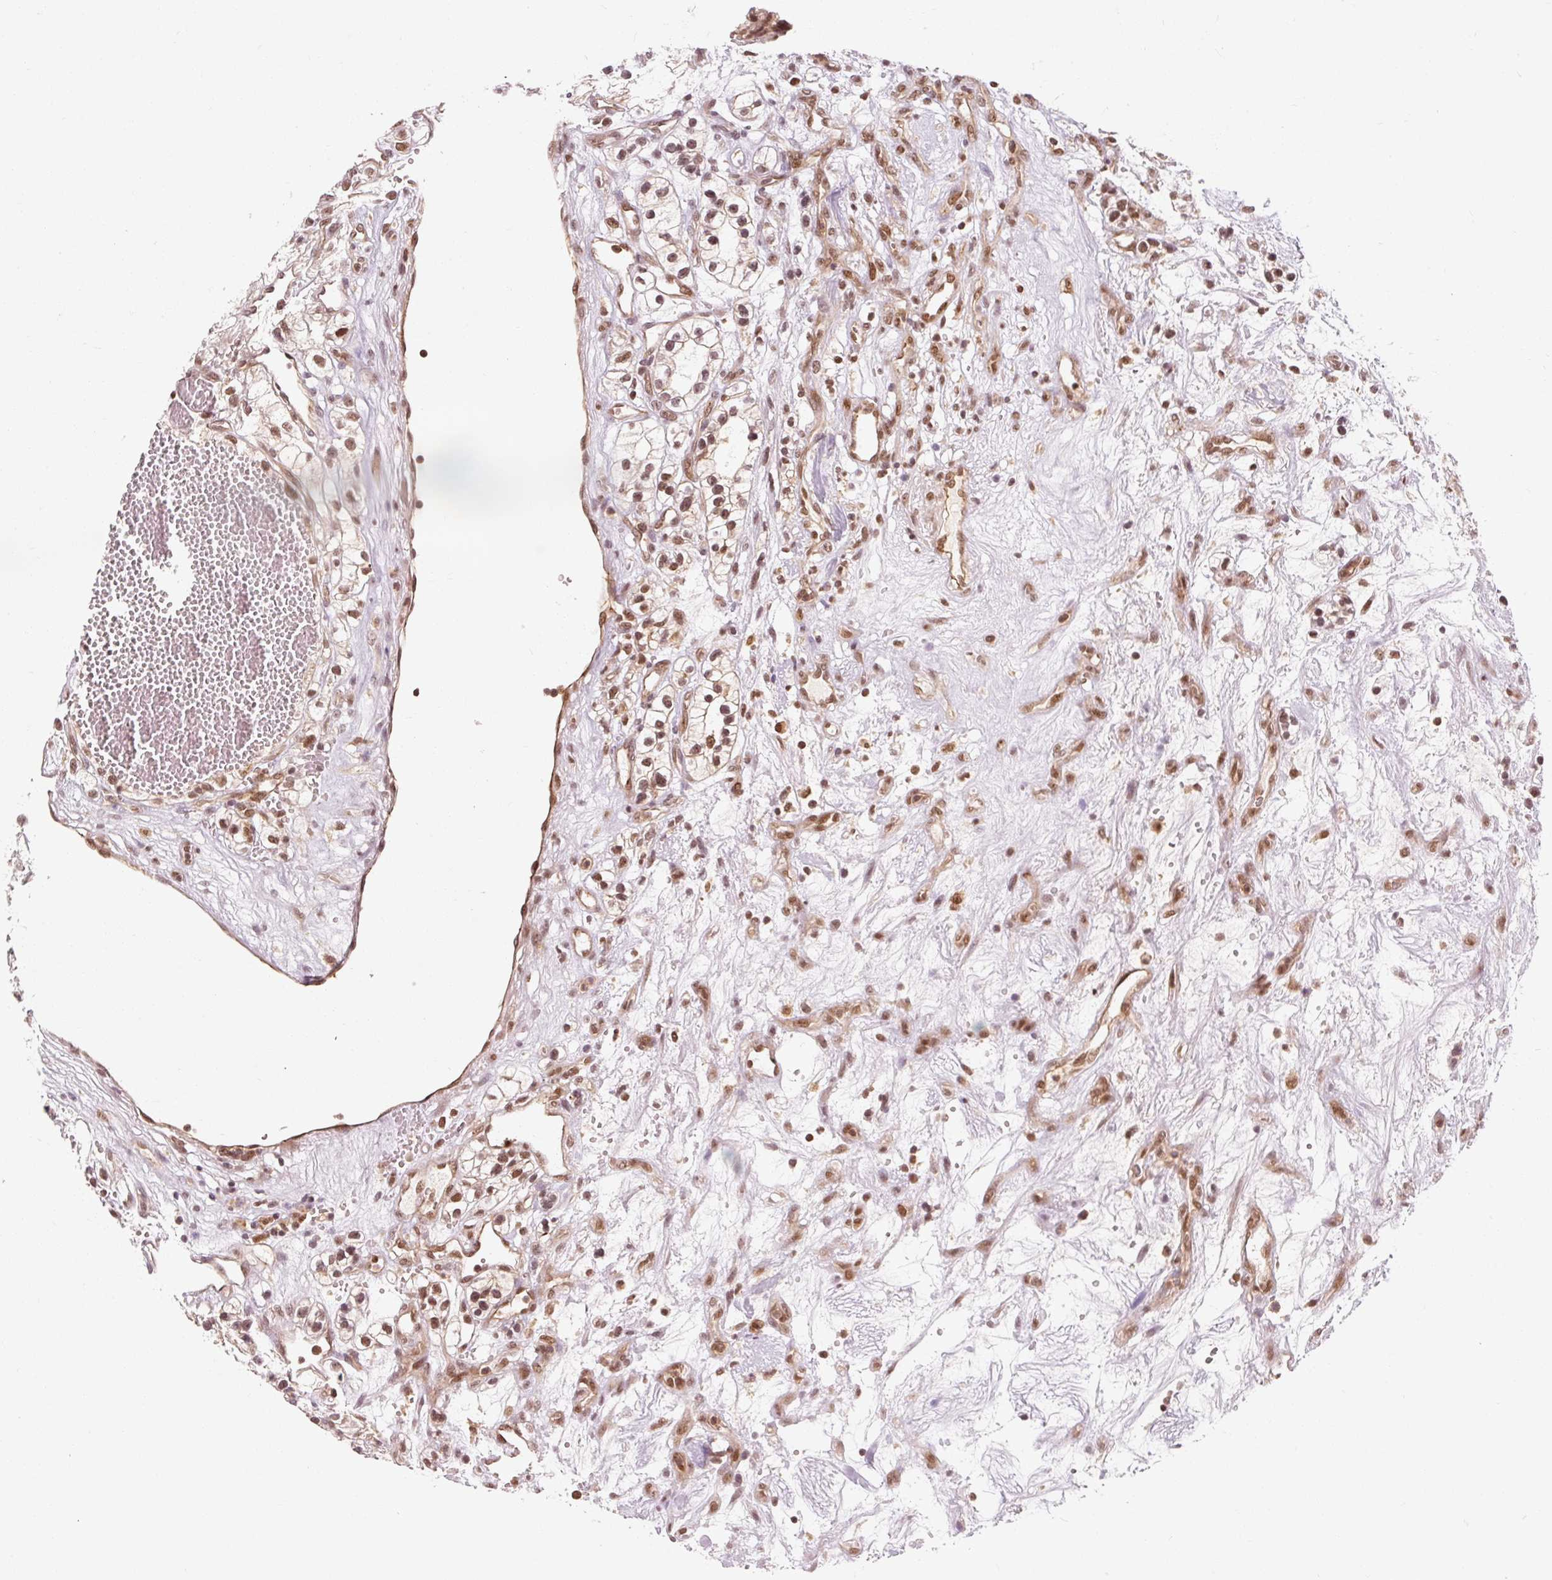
{"staining": {"intensity": "strong", "quantity": ">75%", "location": "nuclear"}, "tissue": "renal cancer", "cell_type": "Tumor cells", "image_type": "cancer", "snomed": [{"axis": "morphology", "description": "Adenocarcinoma, NOS"}, {"axis": "topography", "description": "Kidney"}], "caption": "An immunohistochemistry photomicrograph of tumor tissue is shown. Protein staining in brown shows strong nuclear positivity in adenocarcinoma (renal) within tumor cells.", "gene": "CSTF1", "patient": {"sex": "female", "age": 57}}